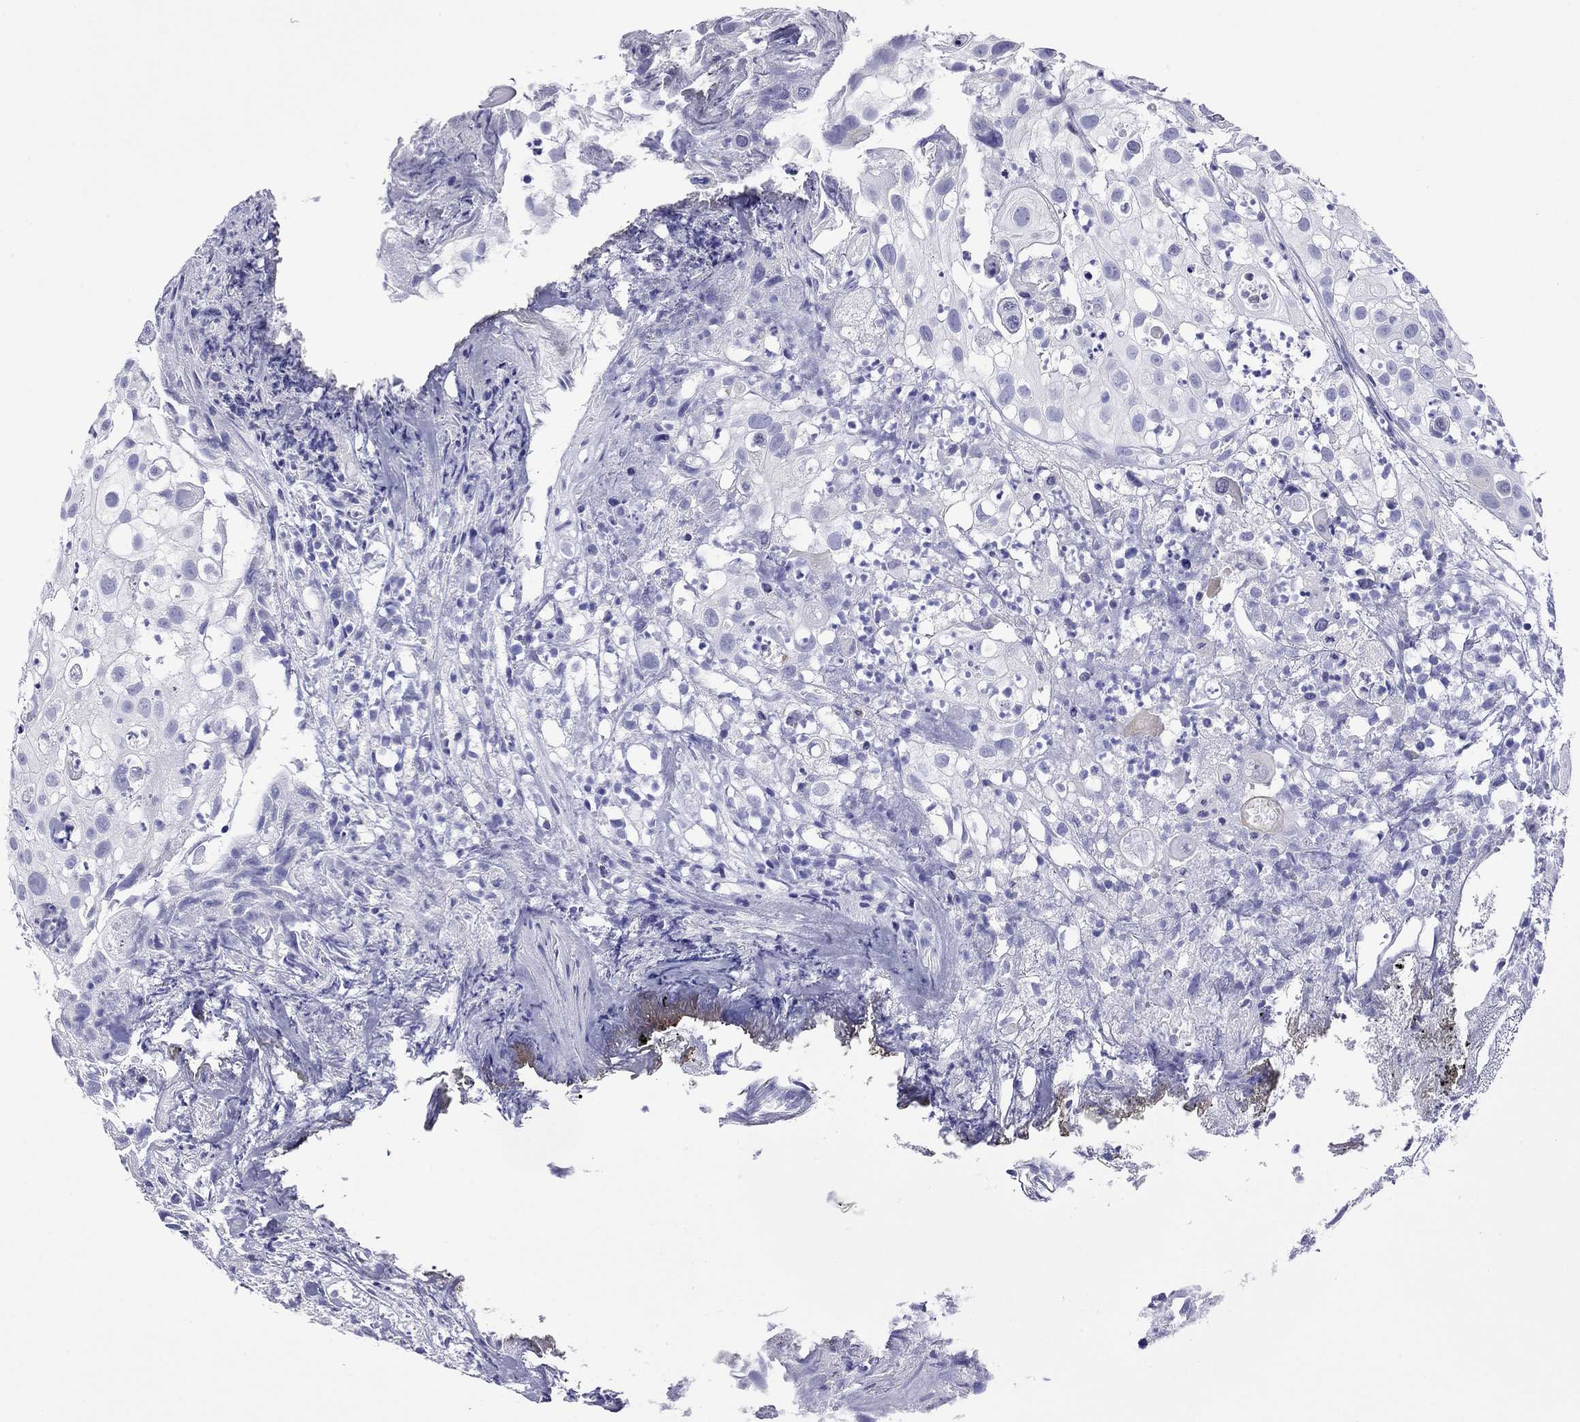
{"staining": {"intensity": "negative", "quantity": "none", "location": "none"}, "tissue": "urothelial cancer", "cell_type": "Tumor cells", "image_type": "cancer", "snomed": [{"axis": "morphology", "description": "Urothelial carcinoma, High grade"}, {"axis": "topography", "description": "Urinary bladder"}], "caption": "IHC of human urothelial cancer demonstrates no expression in tumor cells.", "gene": "FIGLA", "patient": {"sex": "female", "age": 79}}